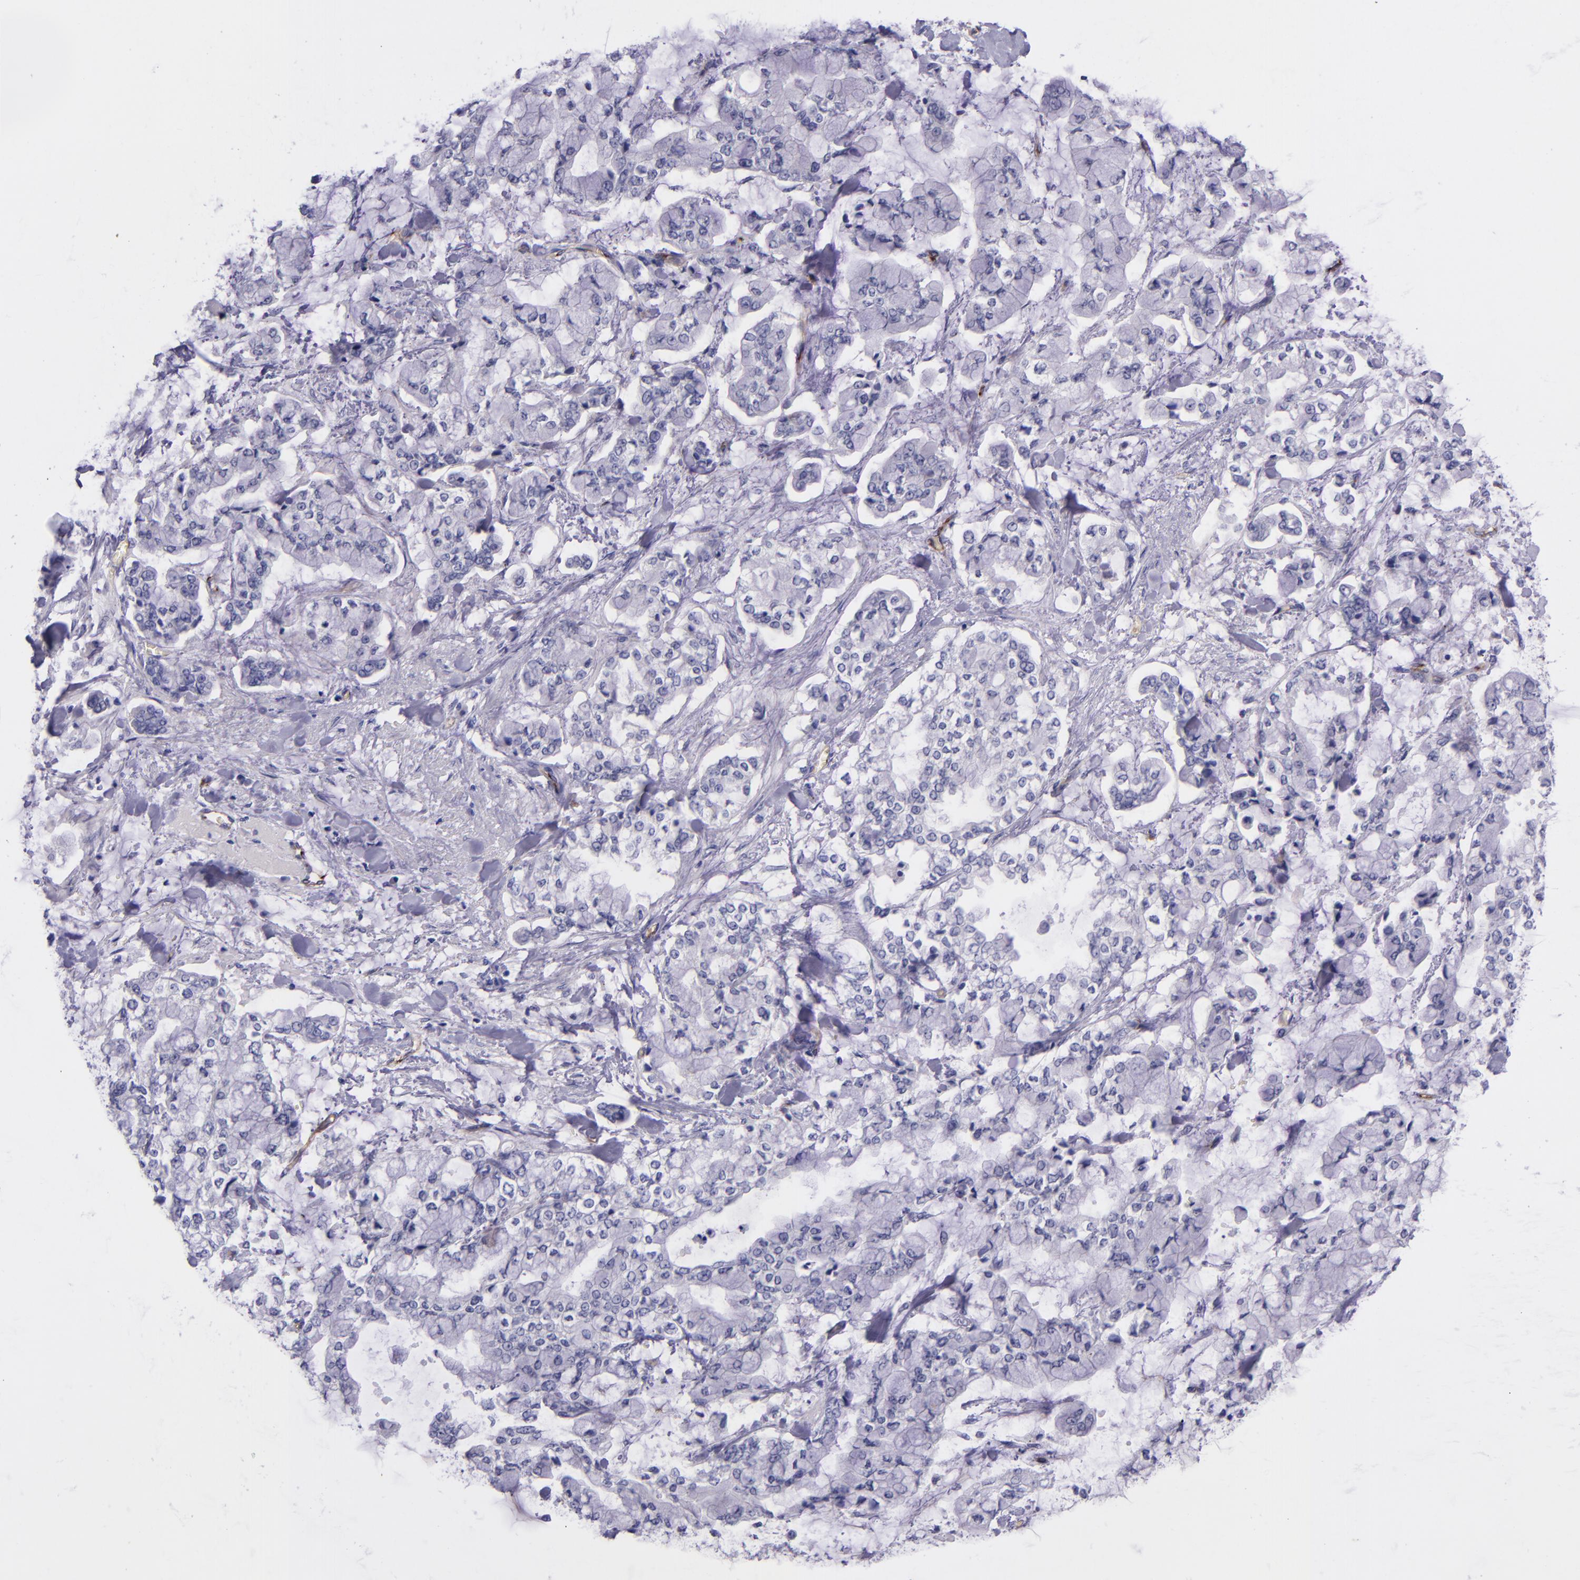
{"staining": {"intensity": "negative", "quantity": "none", "location": "none"}, "tissue": "stomach cancer", "cell_type": "Tumor cells", "image_type": "cancer", "snomed": [{"axis": "morphology", "description": "Normal tissue, NOS"}, {"axis": "morphology", "description": "Adenocarcinoma, NOS"}, {"axis": "topography", "description": "Stomach, upper"}, {"axis": "topography", "description": "Stomach"}], "caption": "A high-resolution image shows immunohistochemistry (IHC) staining of adenocarcinoma (stomach), which shows no significant staining in tumor cells.", "gene": "NOS3", "patient": {"sex": "male", "age": 76}}